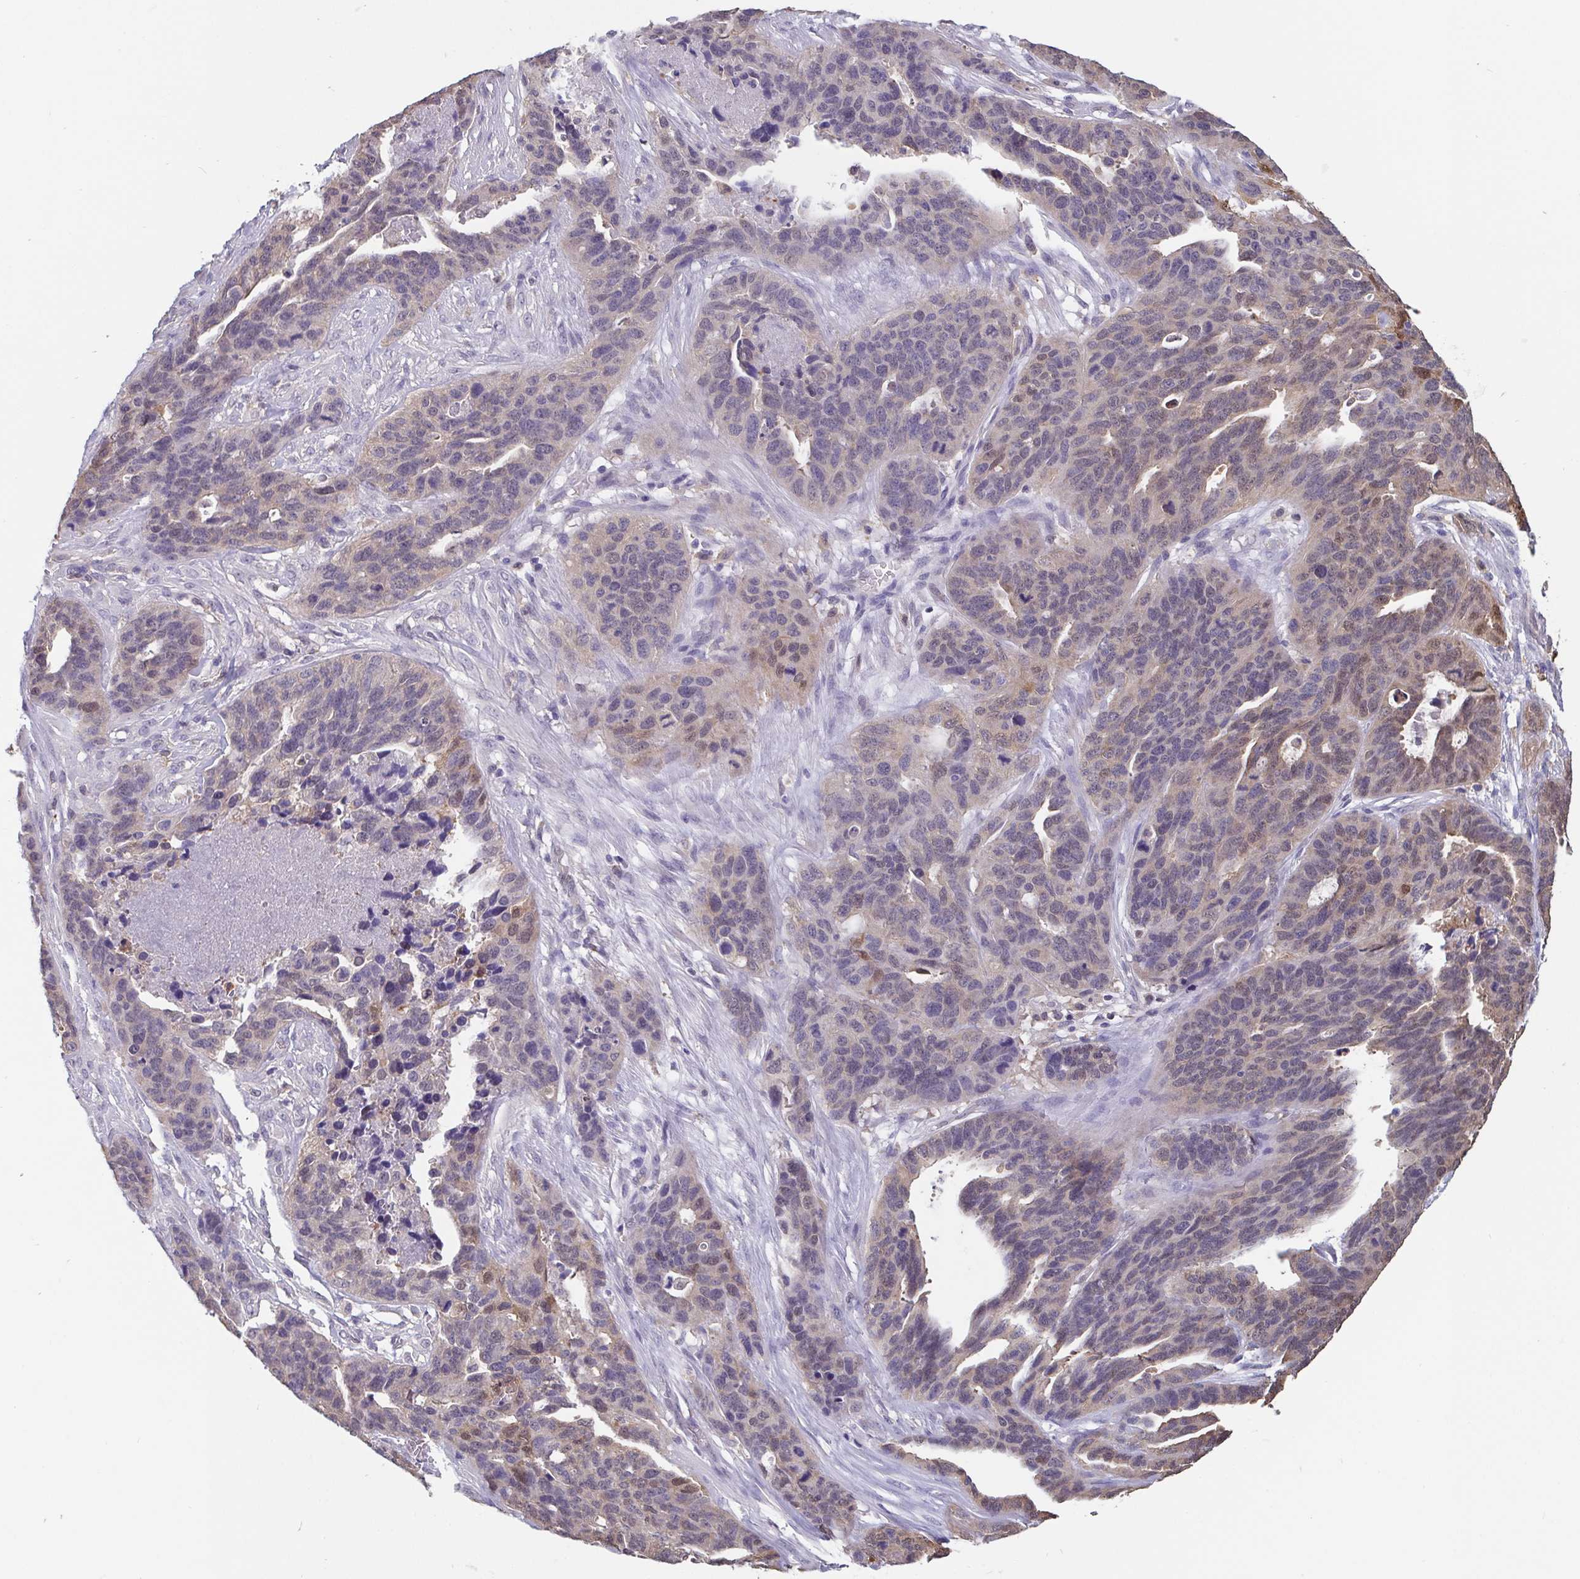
{"staining": {"intensity": "weak", "quantity": "<25%", "location": "nuclear"}, "tissue": "ovarian cancer", "cell_type": "Tumor cells", "image_type": "cancer", "snomed": [{"axis": "morphology", "description": "Cystadenocarcinoma, serous, NOS"}, {"axis": "topography", "description": "Ovary"}], "caption": "This is a histopathology image of immunohistochemistry (IHC) staining of ovarian serous cystadenocarcinoma, which shows no positivity in tumor cells.", "gene": "IDH1", "patient": {"sex": "female", "age": 64}}